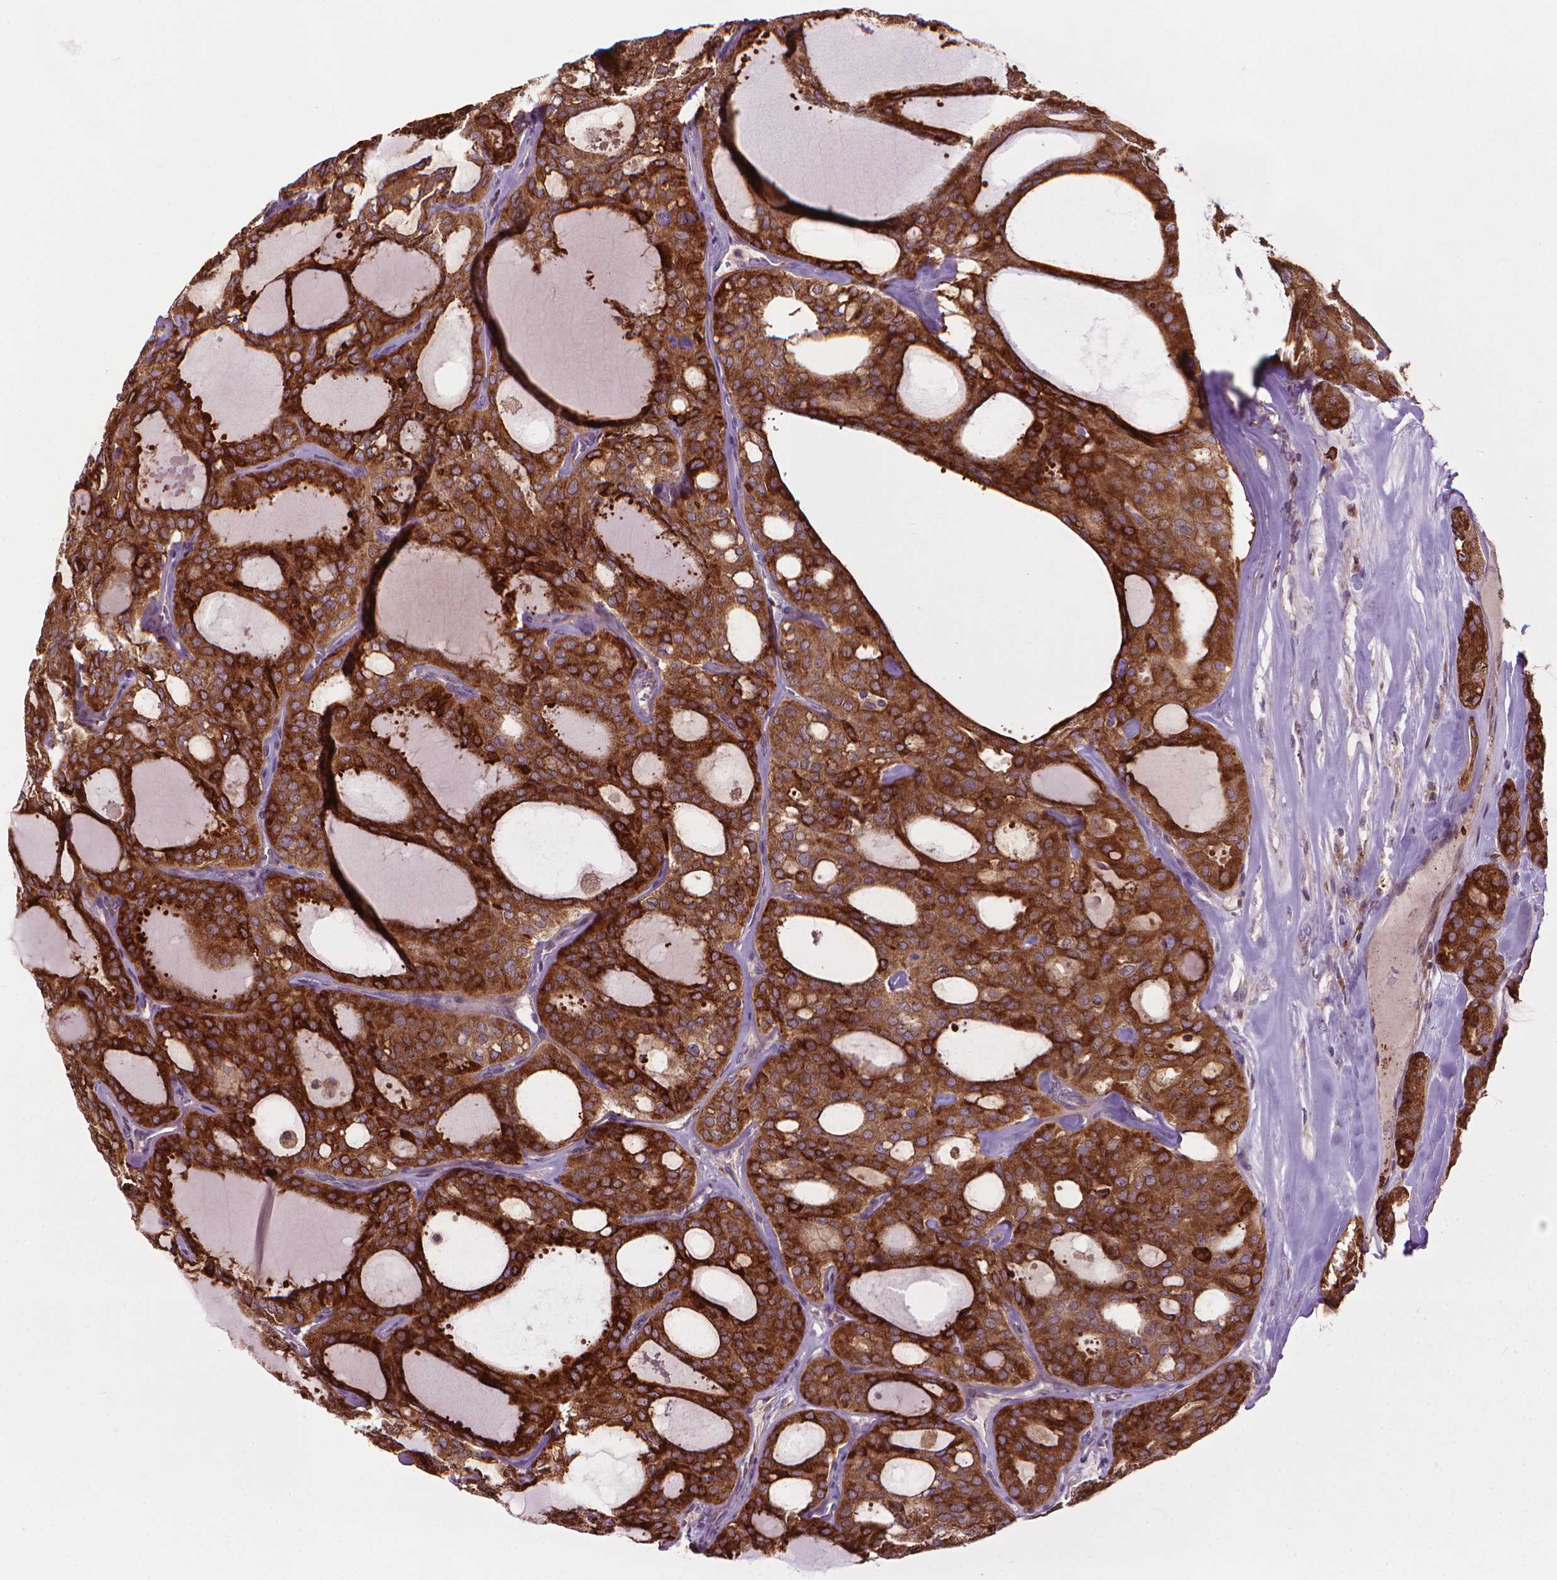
{"staining": {"intensity": "strong", "quantity": ">75%", "location": "cytoplasmic/membranous"}, "tissue": "thyroid cancer", "cell_type": "Tumor cells", "image_type": "cancer", "snomed": [{"axis": "morphology", "description": "Follicular adenoma carcinoma, NOS"}, {"axis": "topography", "description": "Thyroid gland"}], "caption": "Human thyroid cancer (follicular adenoma carcinoma) stained with a protein marker reveals strong staining in tumor cells.", "gene": "MYH14", "patient": {"sex": "male", "age": 75}}